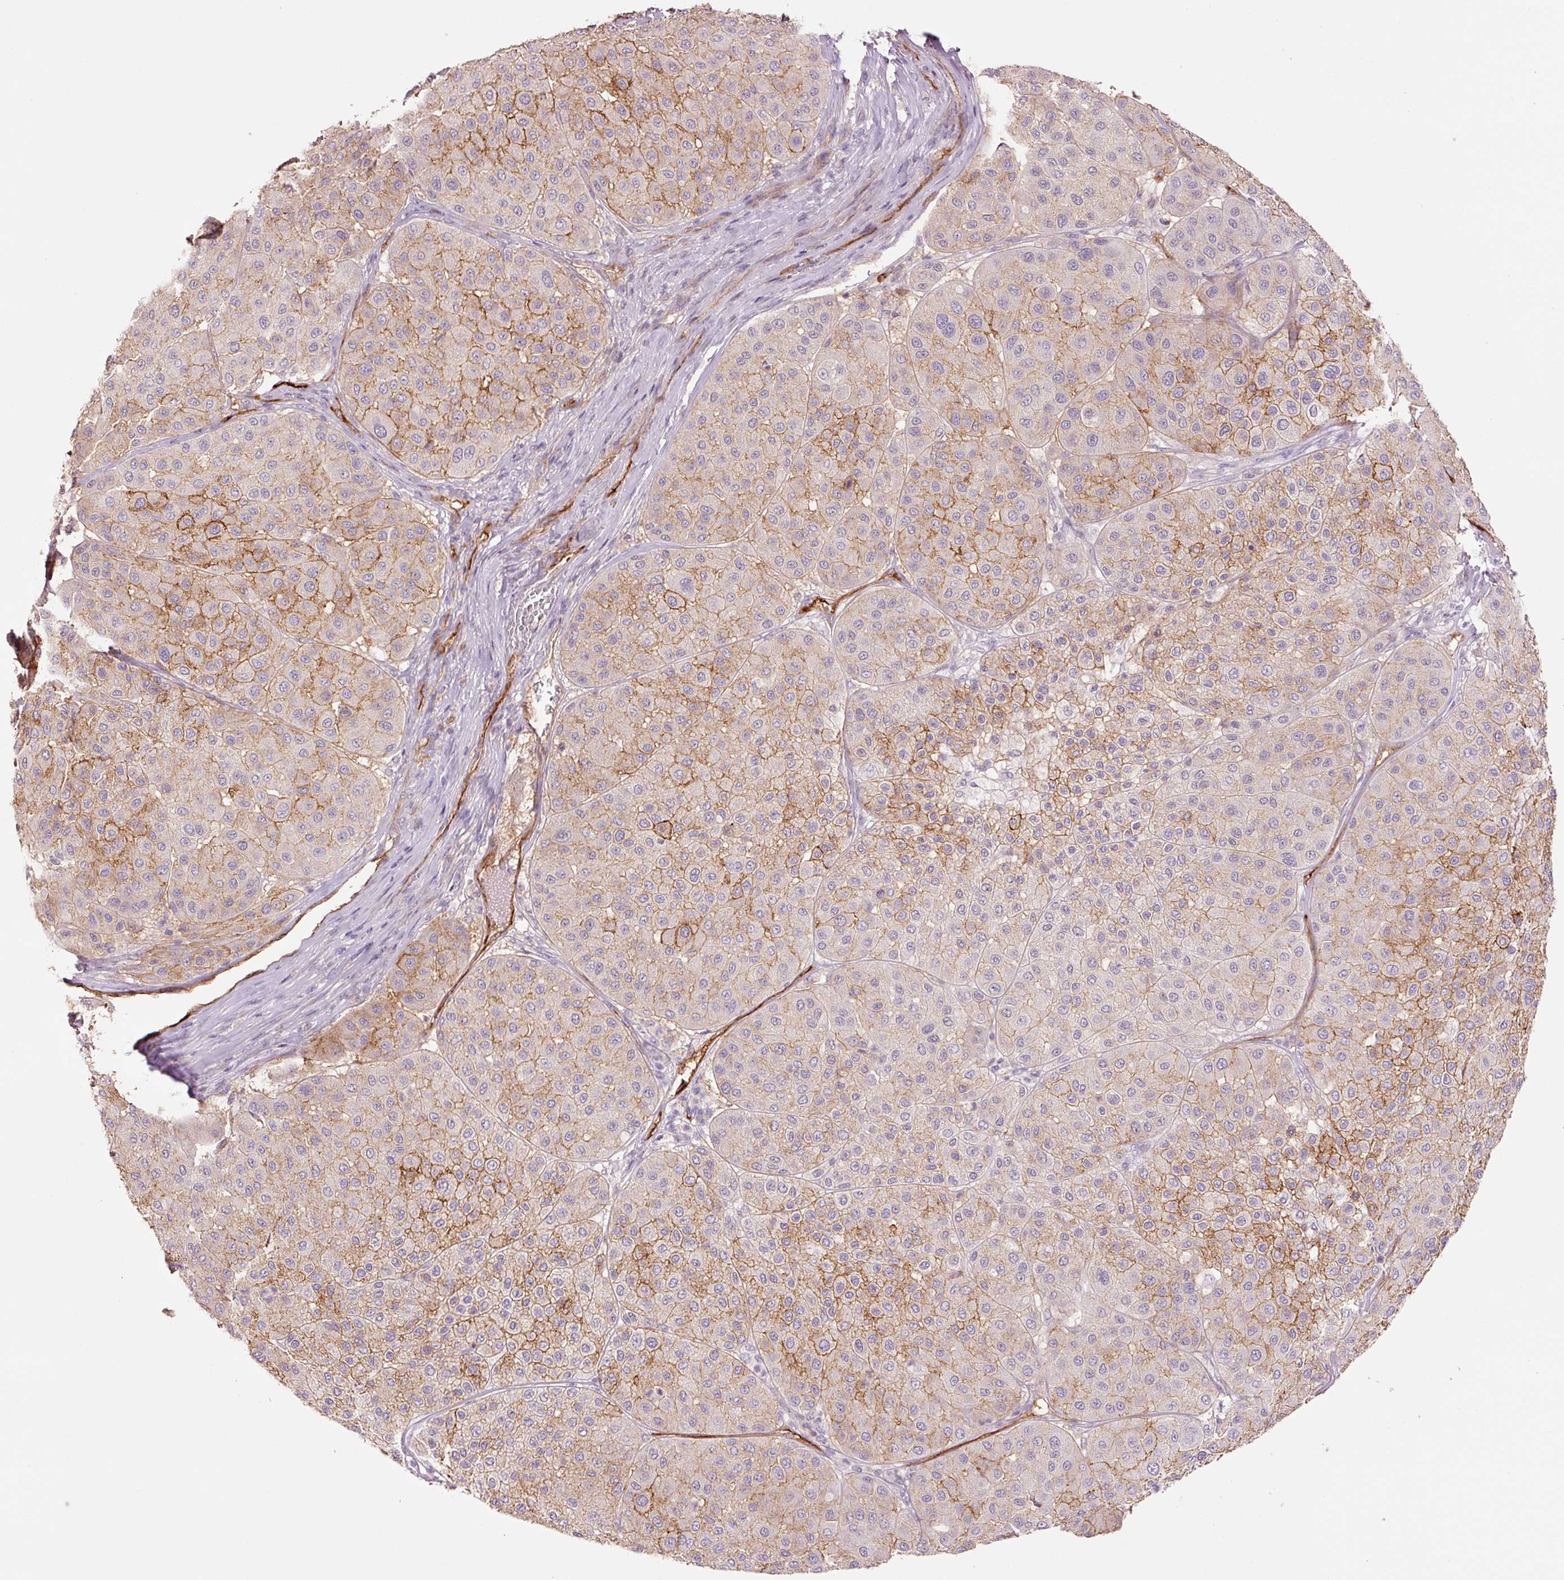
{"staining": {"intensity": "moderate", "quantity": "25%-75%", "location": "cytoplasmic/membranous"}, "tissue": "melanoma", "cell_type": "Tumor cells", "image_type": "cancer", "snomed": [{"axis": "morphology", "description": "Malignant melanoma, Metastatic site"}, {"axis": "topography", "description": "Smooth muscle"}], "caption": "A brown stain labels moderate cytoplasmic/membranous staining of a protein in human melanoma tumor cells.", "gene": "SLC1A4", "patient": {"sex": "male", "age": 41}}